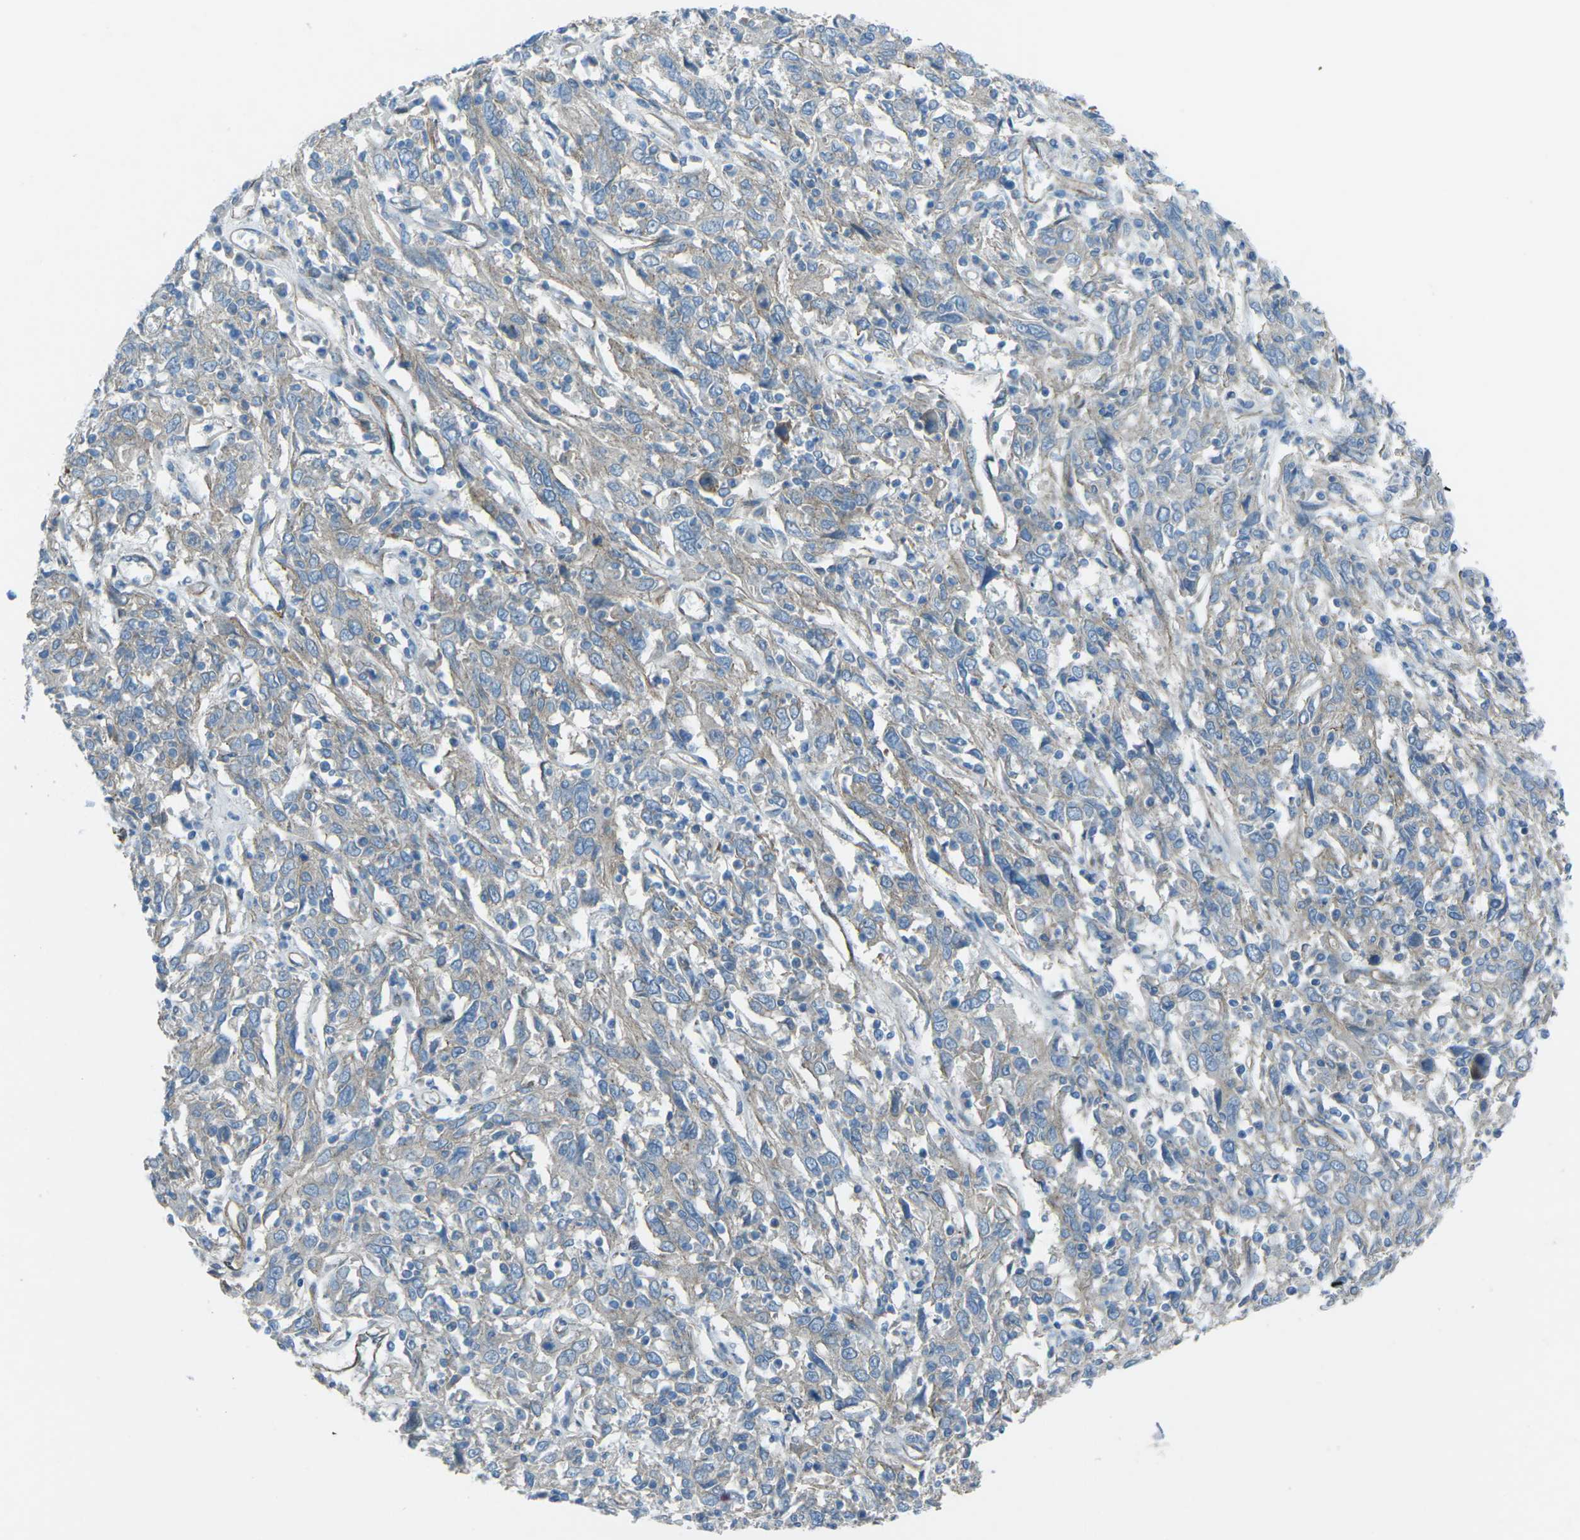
{"staining": {"intensity": "weak", "quantity": "<25%", "location": "cytoplasmic/membranous"}, "tissue": "cervical cancer", "cell_type": "Tumor cells", "image_type": "cancer", "snomed": [{"axis": "morphology", "description": "Squamous cell carcinoma, NOS"}, {"axis": "topography", "description": "Cervix"}], "caption": "Histopathology image shows no significant protein positivity in tumor cells of squamous cell carcinoma (cervical).", "gene": "UTRN", "patient": {"sex": "female", "age": 46}}